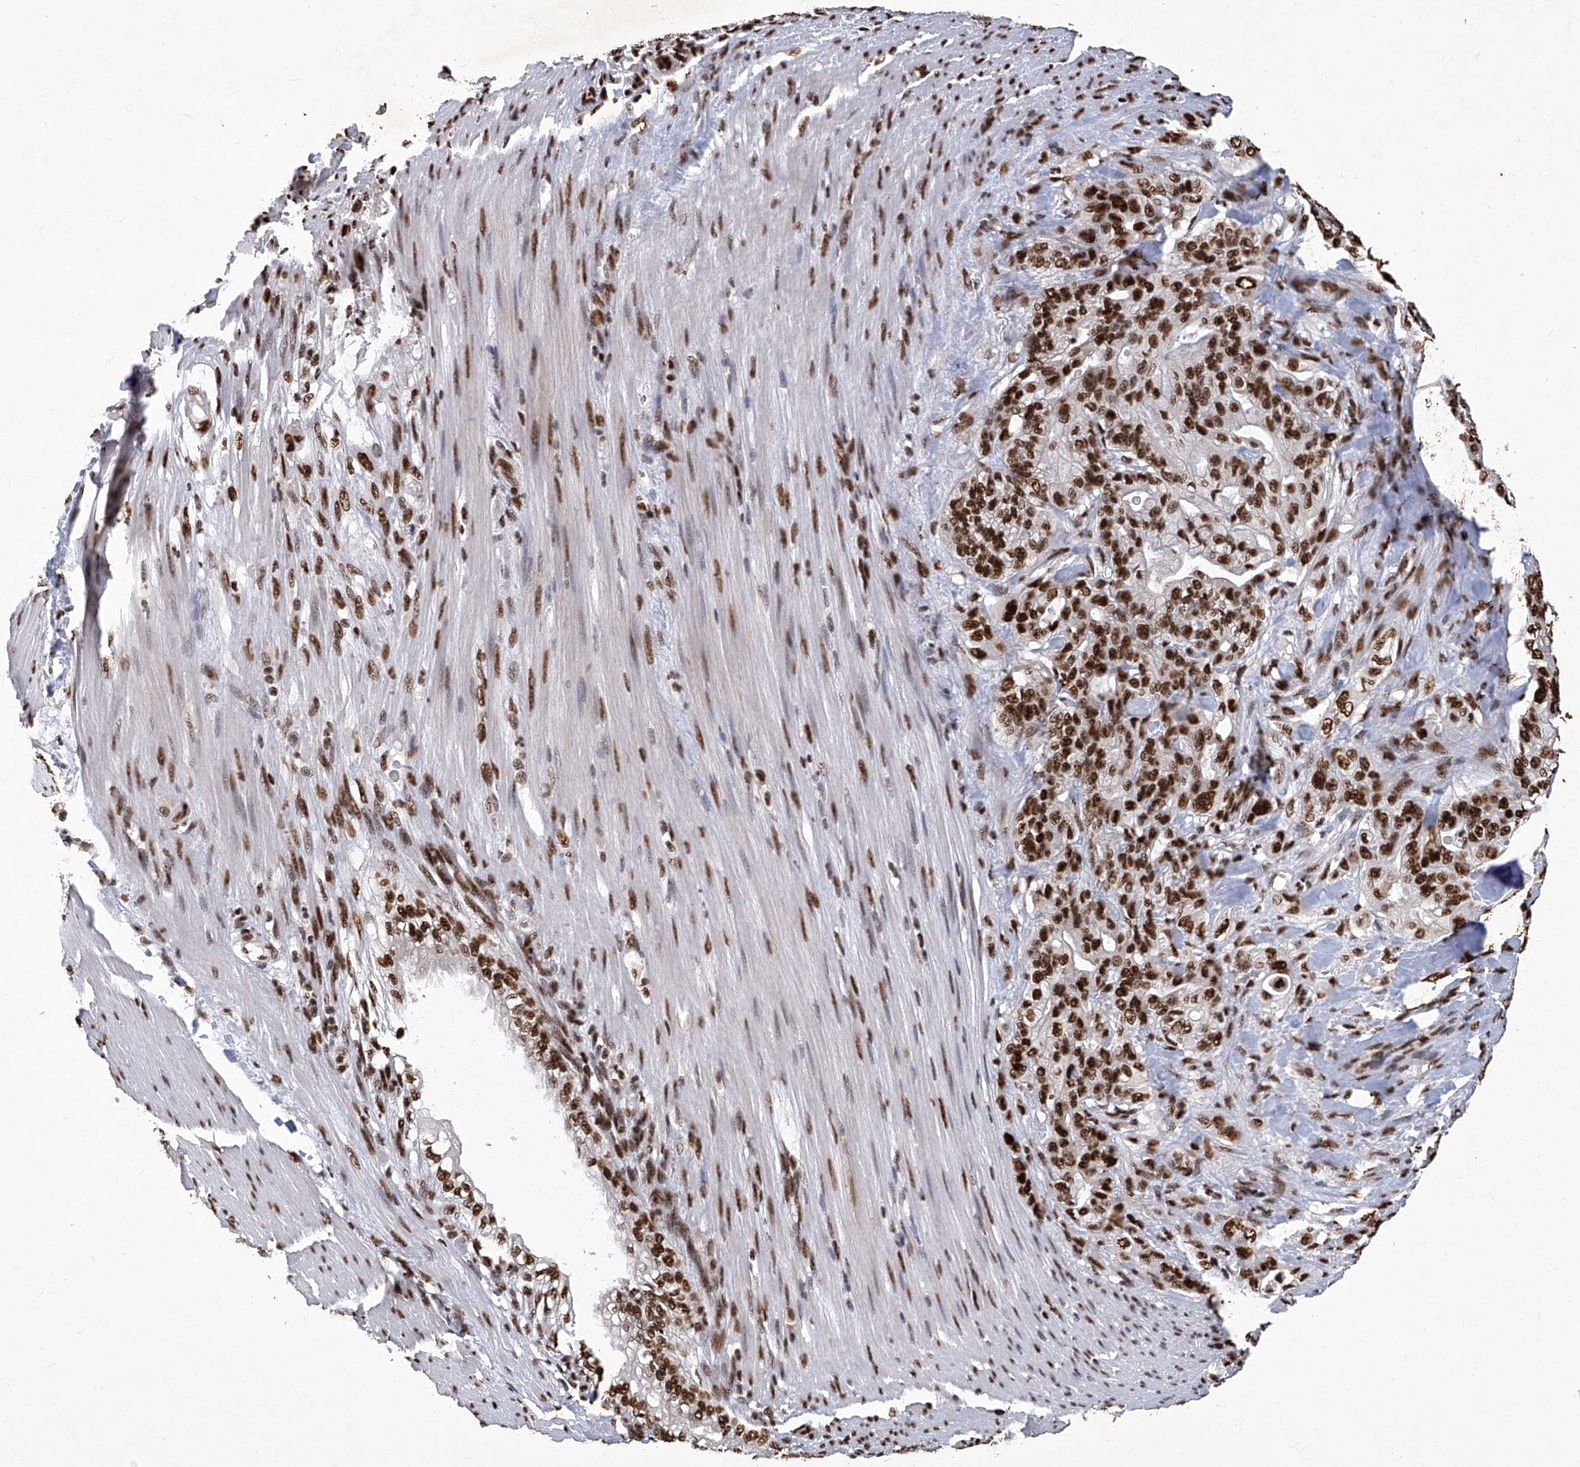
{"staining": {"intensity": "strong", "quantity": ">75%", "location": "nuclear"}, "tissue": "pancreatic cancer", "cell_type": "Tumor cells", "image_type": "cancer", "snomed": [{"axis": "morphology", "description": "Normal tissue, NOS"}, {"axis": "topography", "description": "Pancreas"}], "caption": "Strong nuclear staining is appreciated in approximately >75% of tumor cells in pancreatic cancer. The staining was performed using DAB to visualize the protein expression in brown, while the nuclei were stained in blue with hematoxylin (Magnification: 20x).", "gene": "HBP1", "patient": {"sex": "male", "age": 42}}